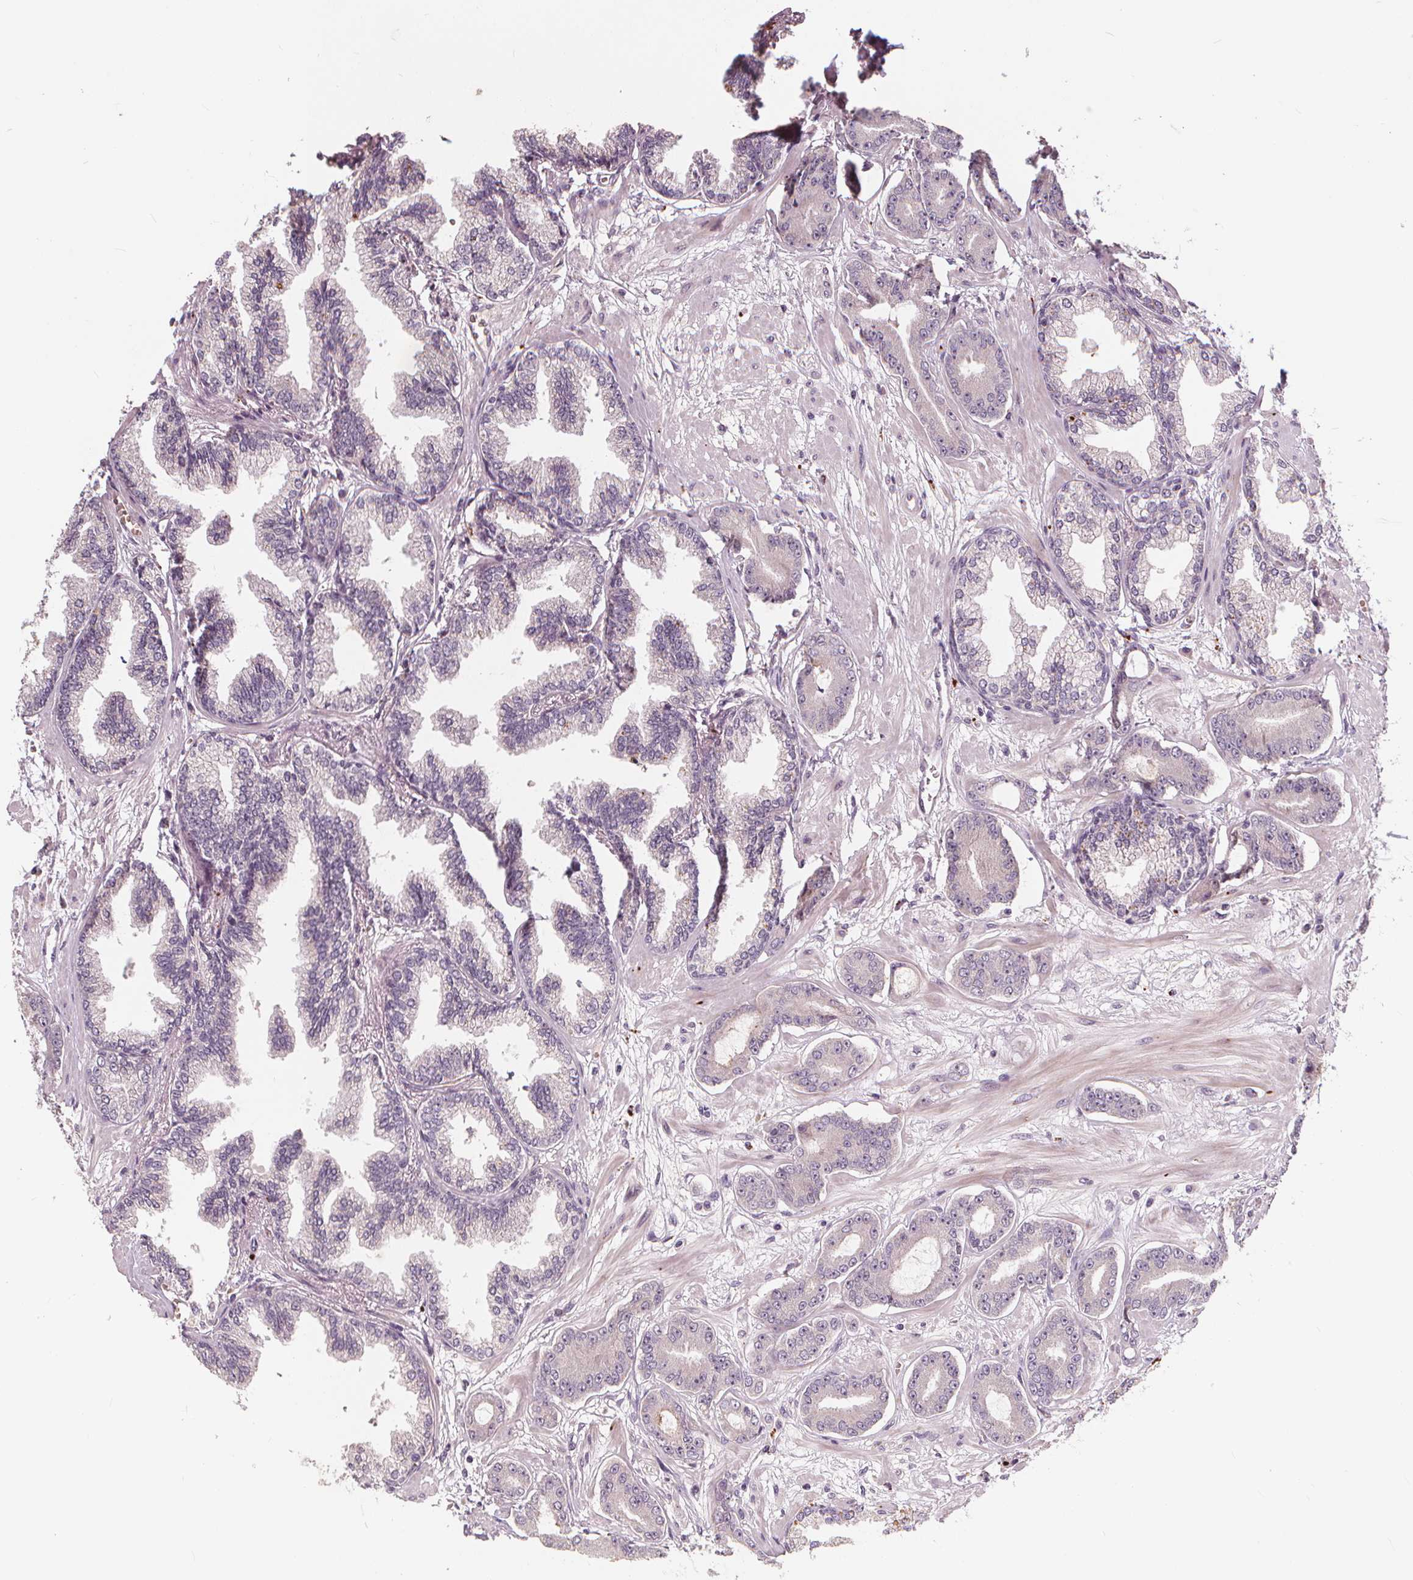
{"staining": {"intensity": "negative", "quantity": "none", "location": "none"}, "tissue": "prostate cancer", "cell_type": "Tumor cells", "image_type": "cancer", "snomed": [{"axis": "morphology", "description": "Adenocarcinoma, Low grade"}, {"axis": "topography", "description": "Prostate"}], "caption": "An image of human prostate low-grade adenocarcinoma is negative for staining in tumor cells.", "gene": "IPO13", "patient": {"sex": "male", "age": 64}}